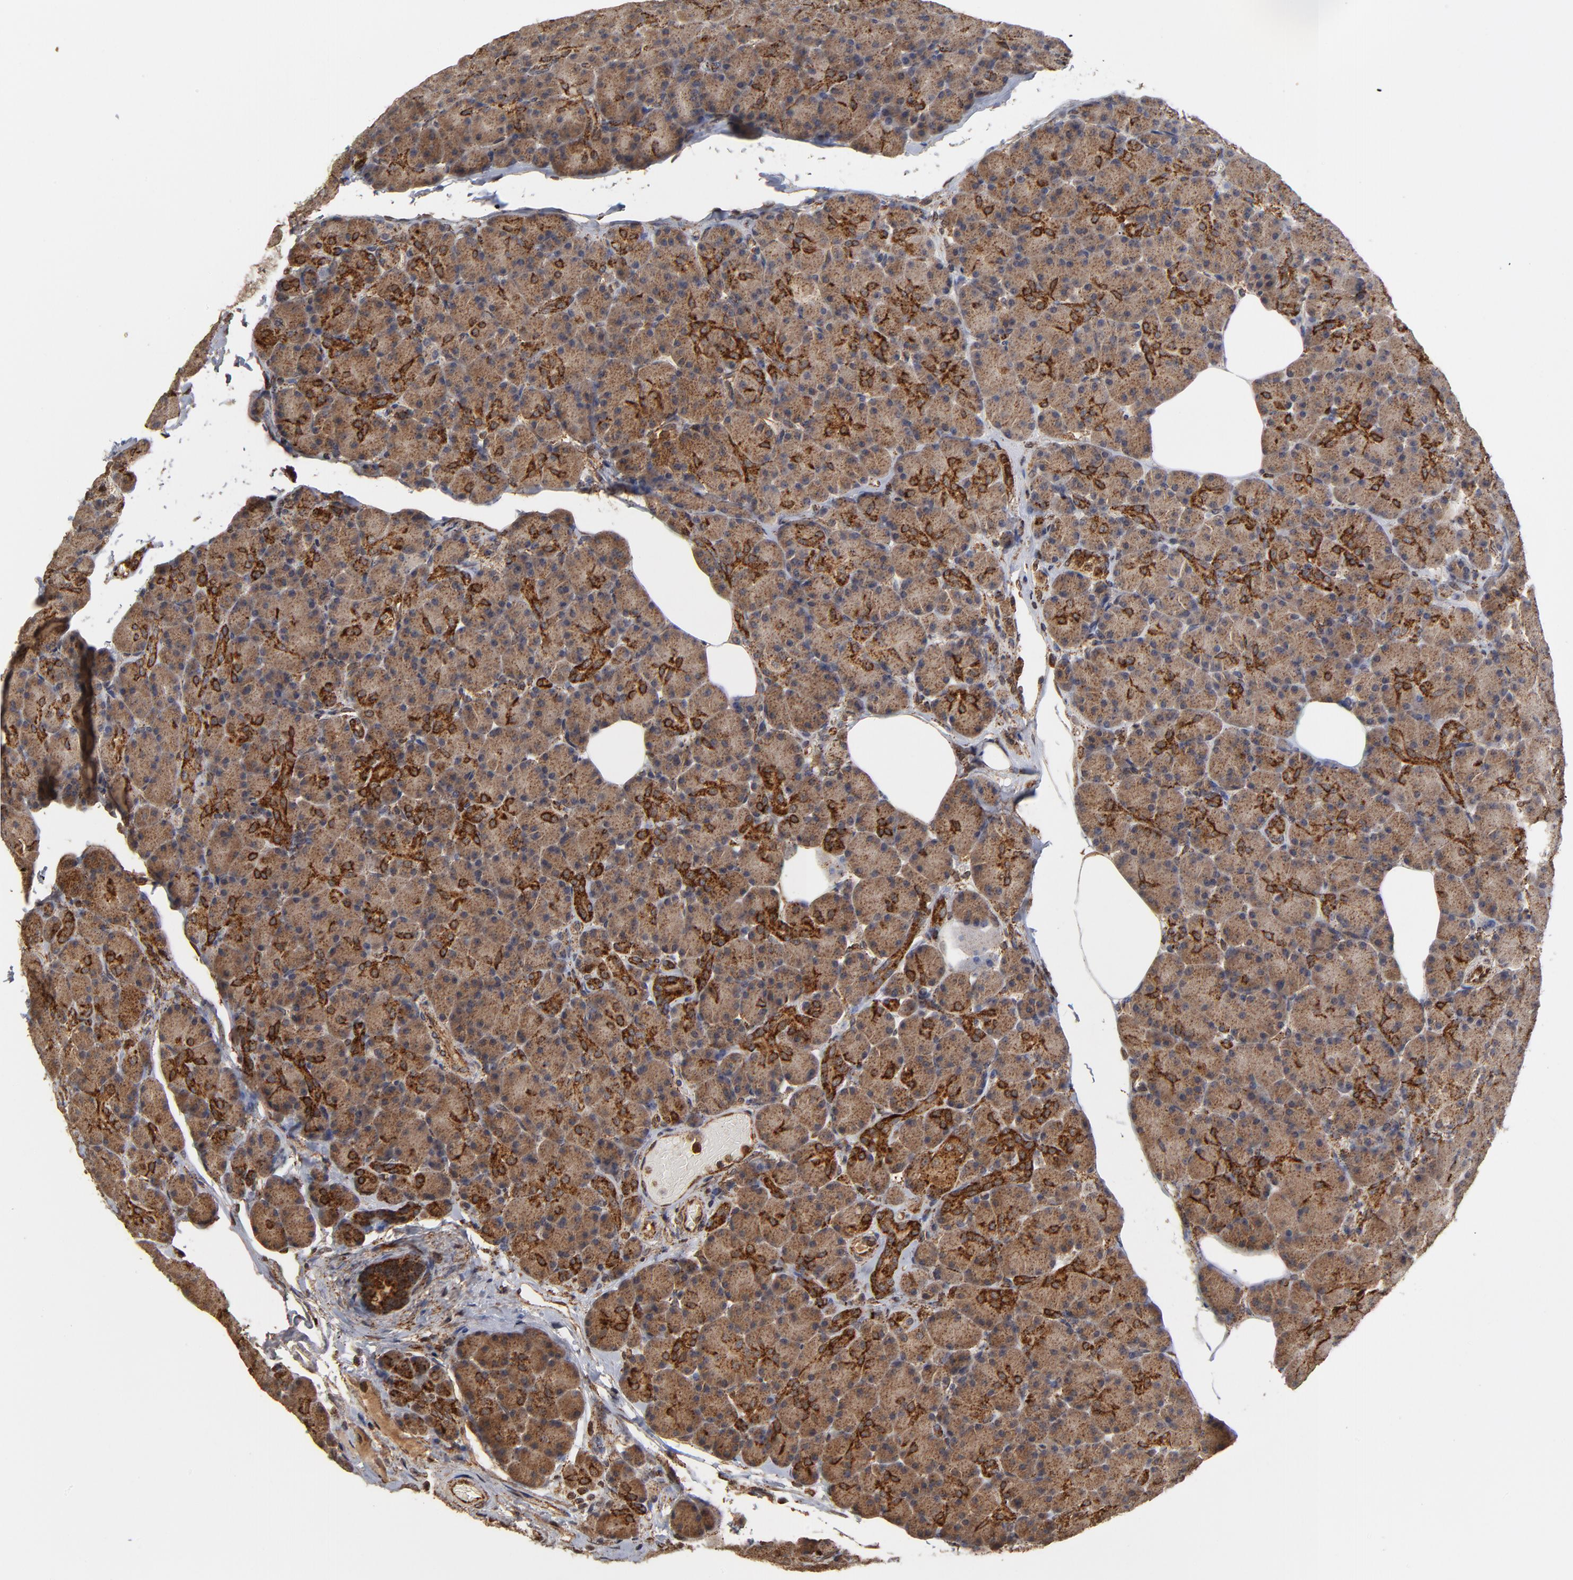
{"staining": {"intensity": "strong", "quantity": "25%-75%", "location": "cytoplasmic/membranous"}, "tissue": "pancreas", "cell_type": "Exocrine glandular cells", "image_type": "normal", "snomed": [{"axis": "morphology", "description": "Normal tissue, NOS"}, {"axis": "topography", "description": "Pancreas"}], "caption": "Immunohistochemistry (DAB) staining of benign pancreas reveals strong cytoplasmic/membranous protein staining in about 25%-75% of exocrine glandular cells. The staining was performed using DAB (3,3'-diaminobenzidine), with brown indicating positive protein expression. Nuclei are stained blue with hematoxylin.", "gene": "ASB8", "patient": {"sex": "female", "age": 43}}